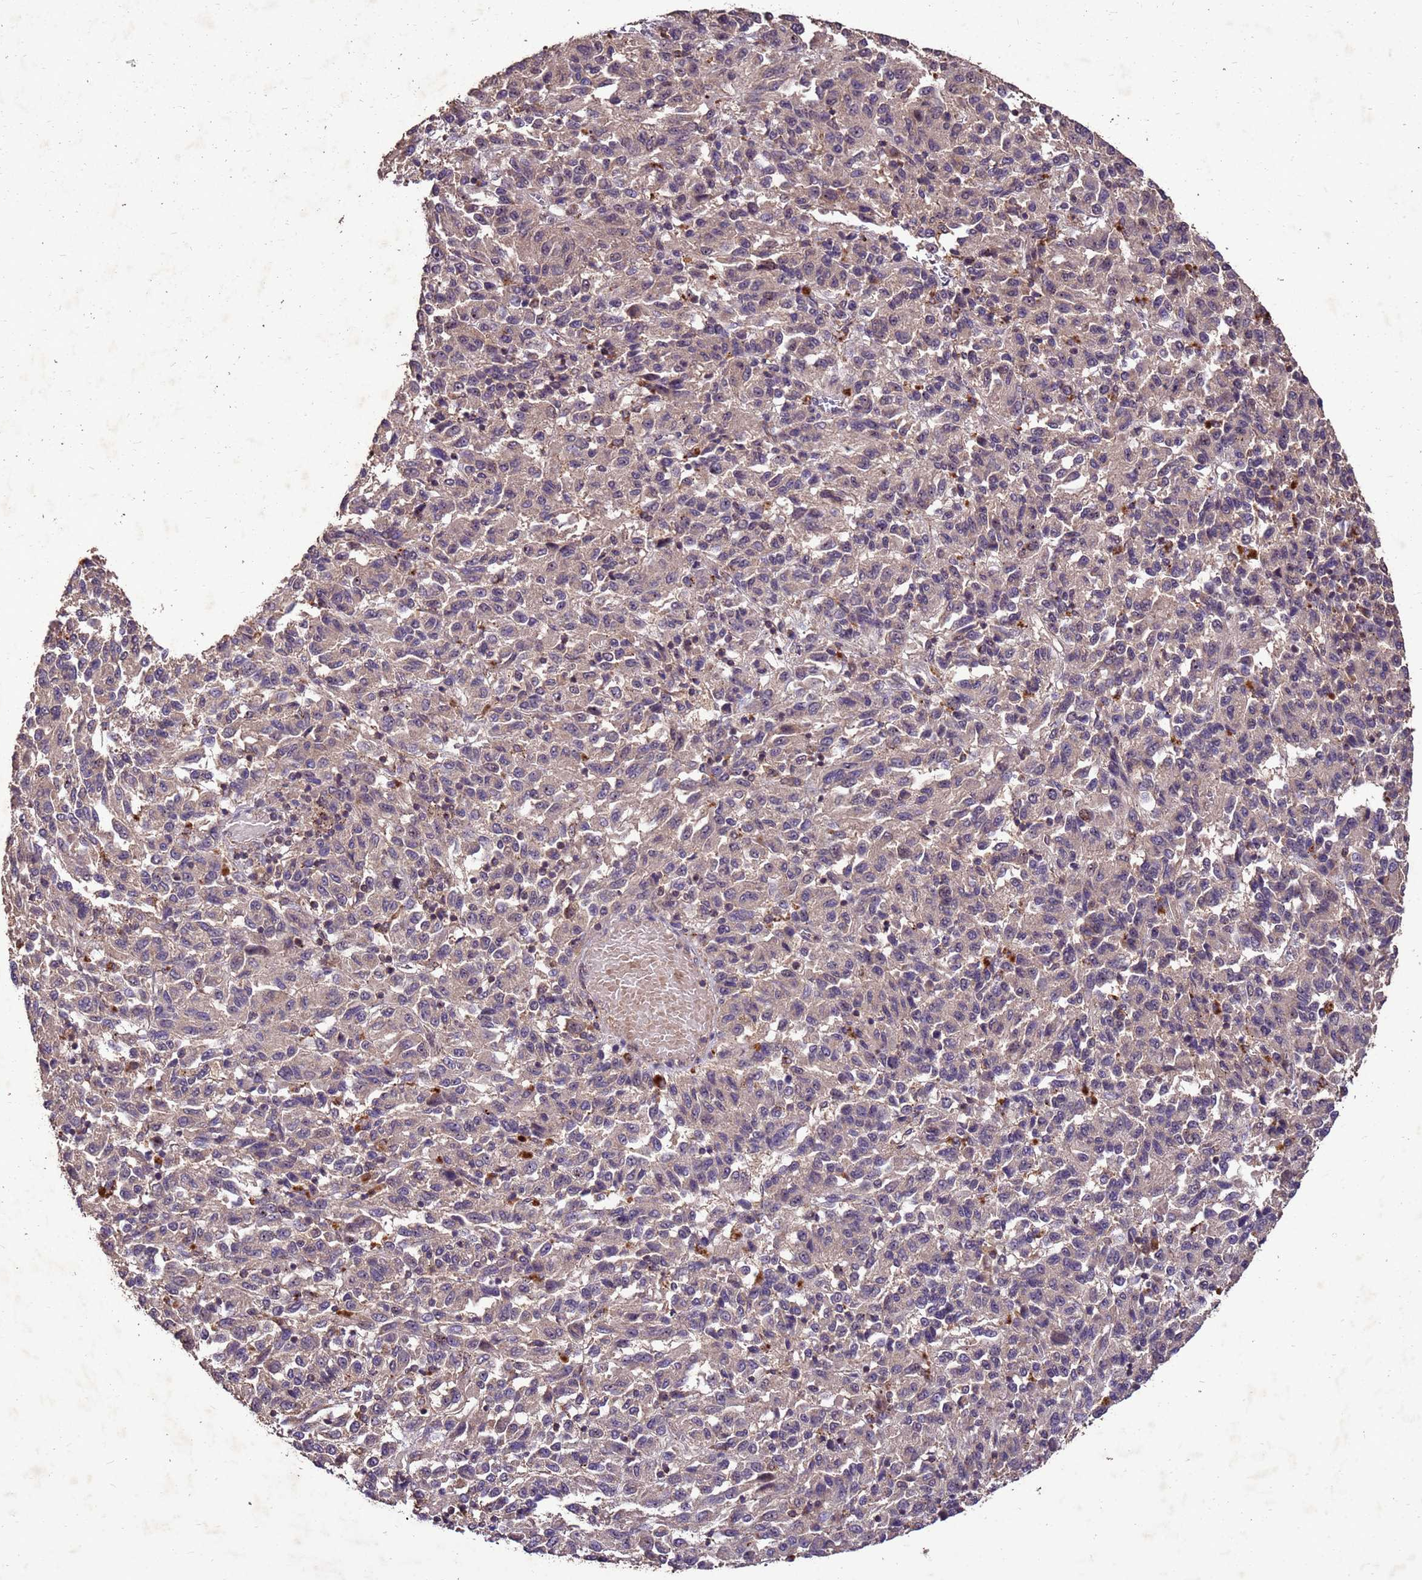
{"staining": {"intensity": "weak", "quantity": "25%-75%", "location": "cytoplasmic/membranous"}, "tissue": "melanoma", "cell_type": "Tumor cells", "image_type": "cancer", "snomed": [{"axis": "morphology", "description": "Malignant melanoma, Metastatic site"}, {"axis": "topography", "description": "Lung"}], "caption": "A brown stain highlights weak cytoplasmic/membranous positivity of a protein in human malignant melanoma (metastatic site) tumor cells.", "gene": "TOR4A", "patient": {"sex": "male", "age": 64}}